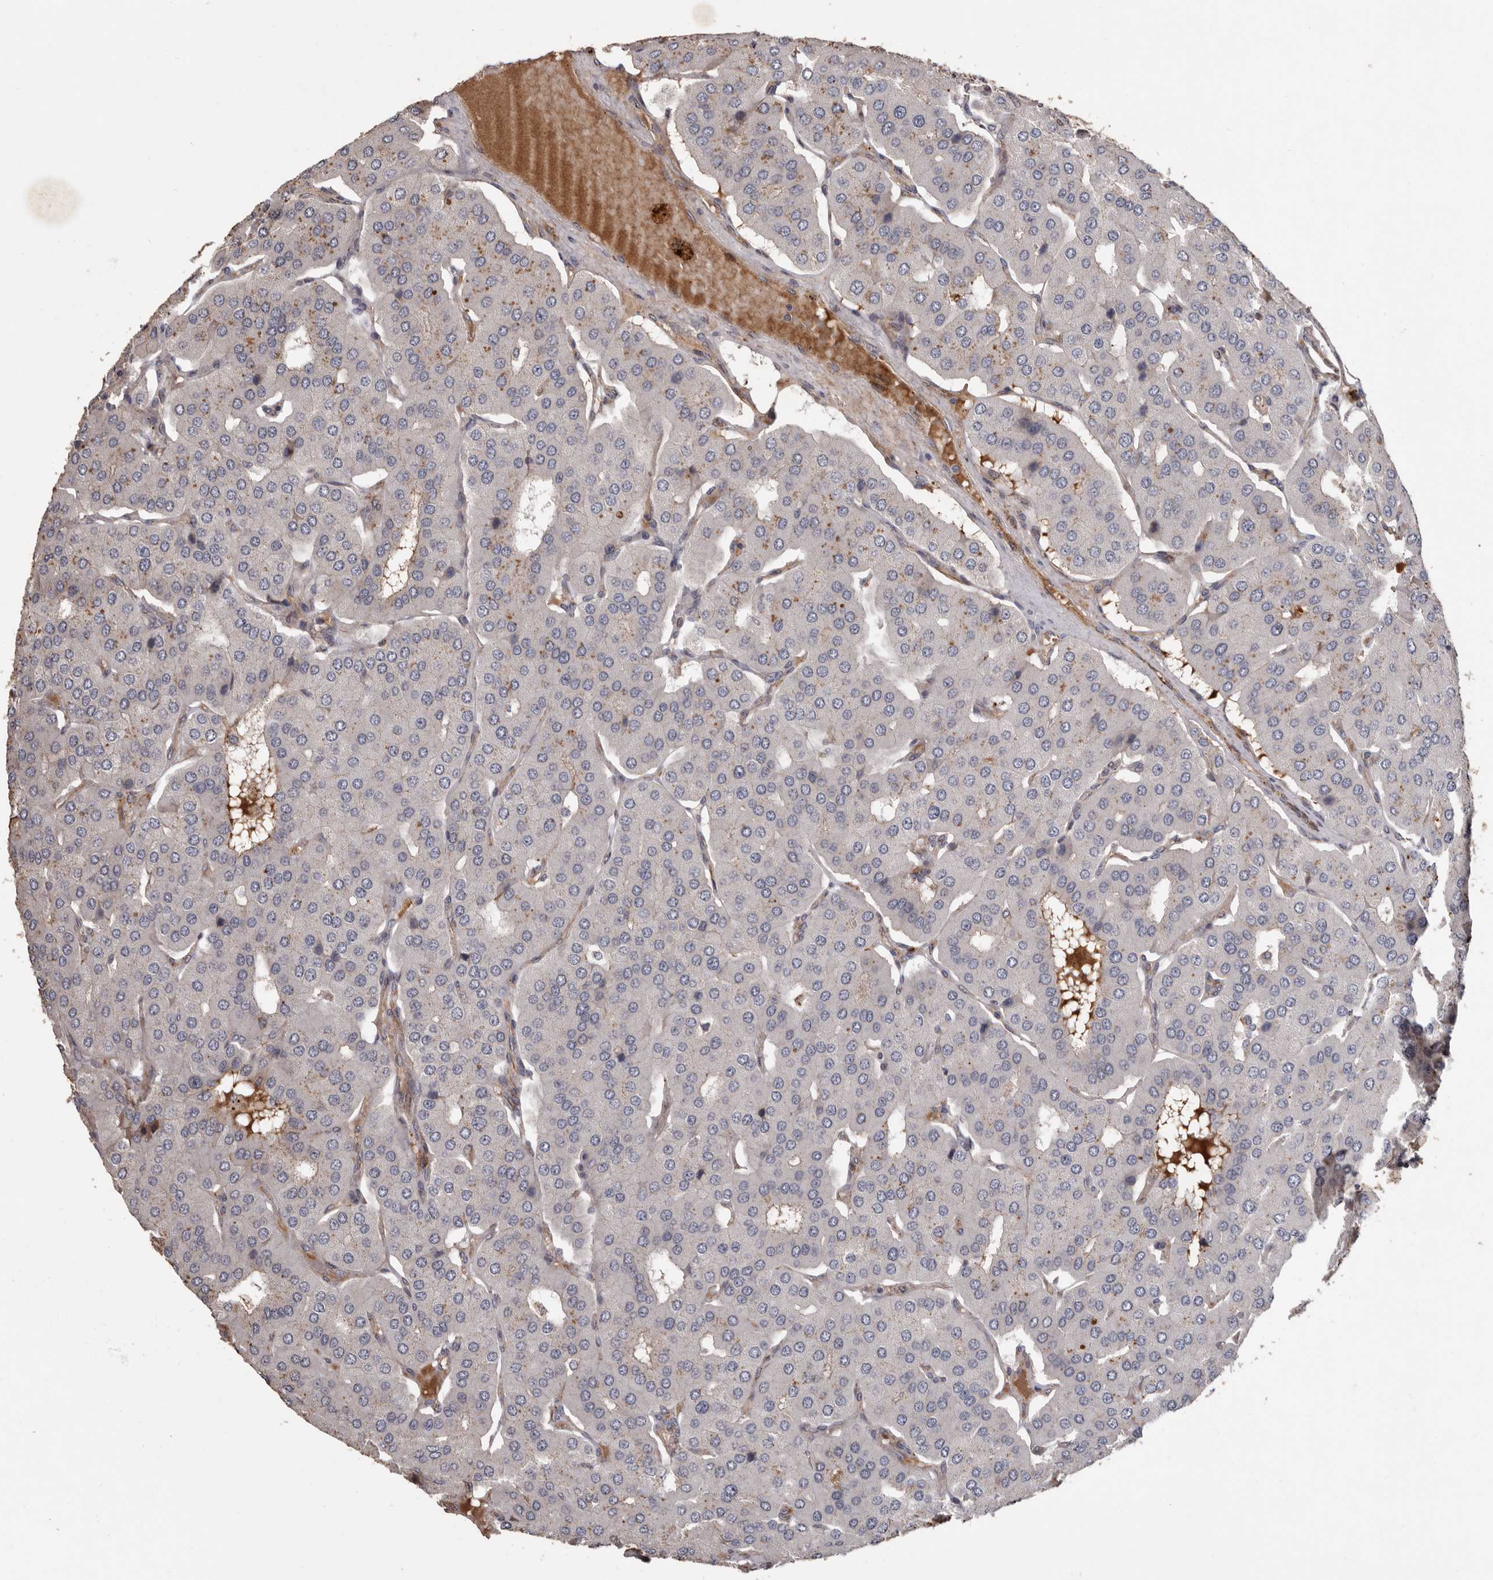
{"staining": {"intensity": "weak", "quantity": "<25%", "location": "cytoplasmic/membranous"}, "tissue": "parathyroid gland", "cell_type": "Glandular cells", "image_type": "normal", "snomed": [{"axis": "morphology", "description": "Normal tissue, NOS"}, {"axis": "morphology", "description": "Adenoma, NOS"}, {"axis": "topography", "description": "Parathyroid gland"}], "caption": "Immunohistochemical staining of benign parathyroid gland reveals no significant staining in glandular cells. (DAB (3,3'-diaminobenzidine) immunohistochemistry (IHC), high magnification).", "gene": "BRAT1", "patient": {"sex": "female", "age": 86}}